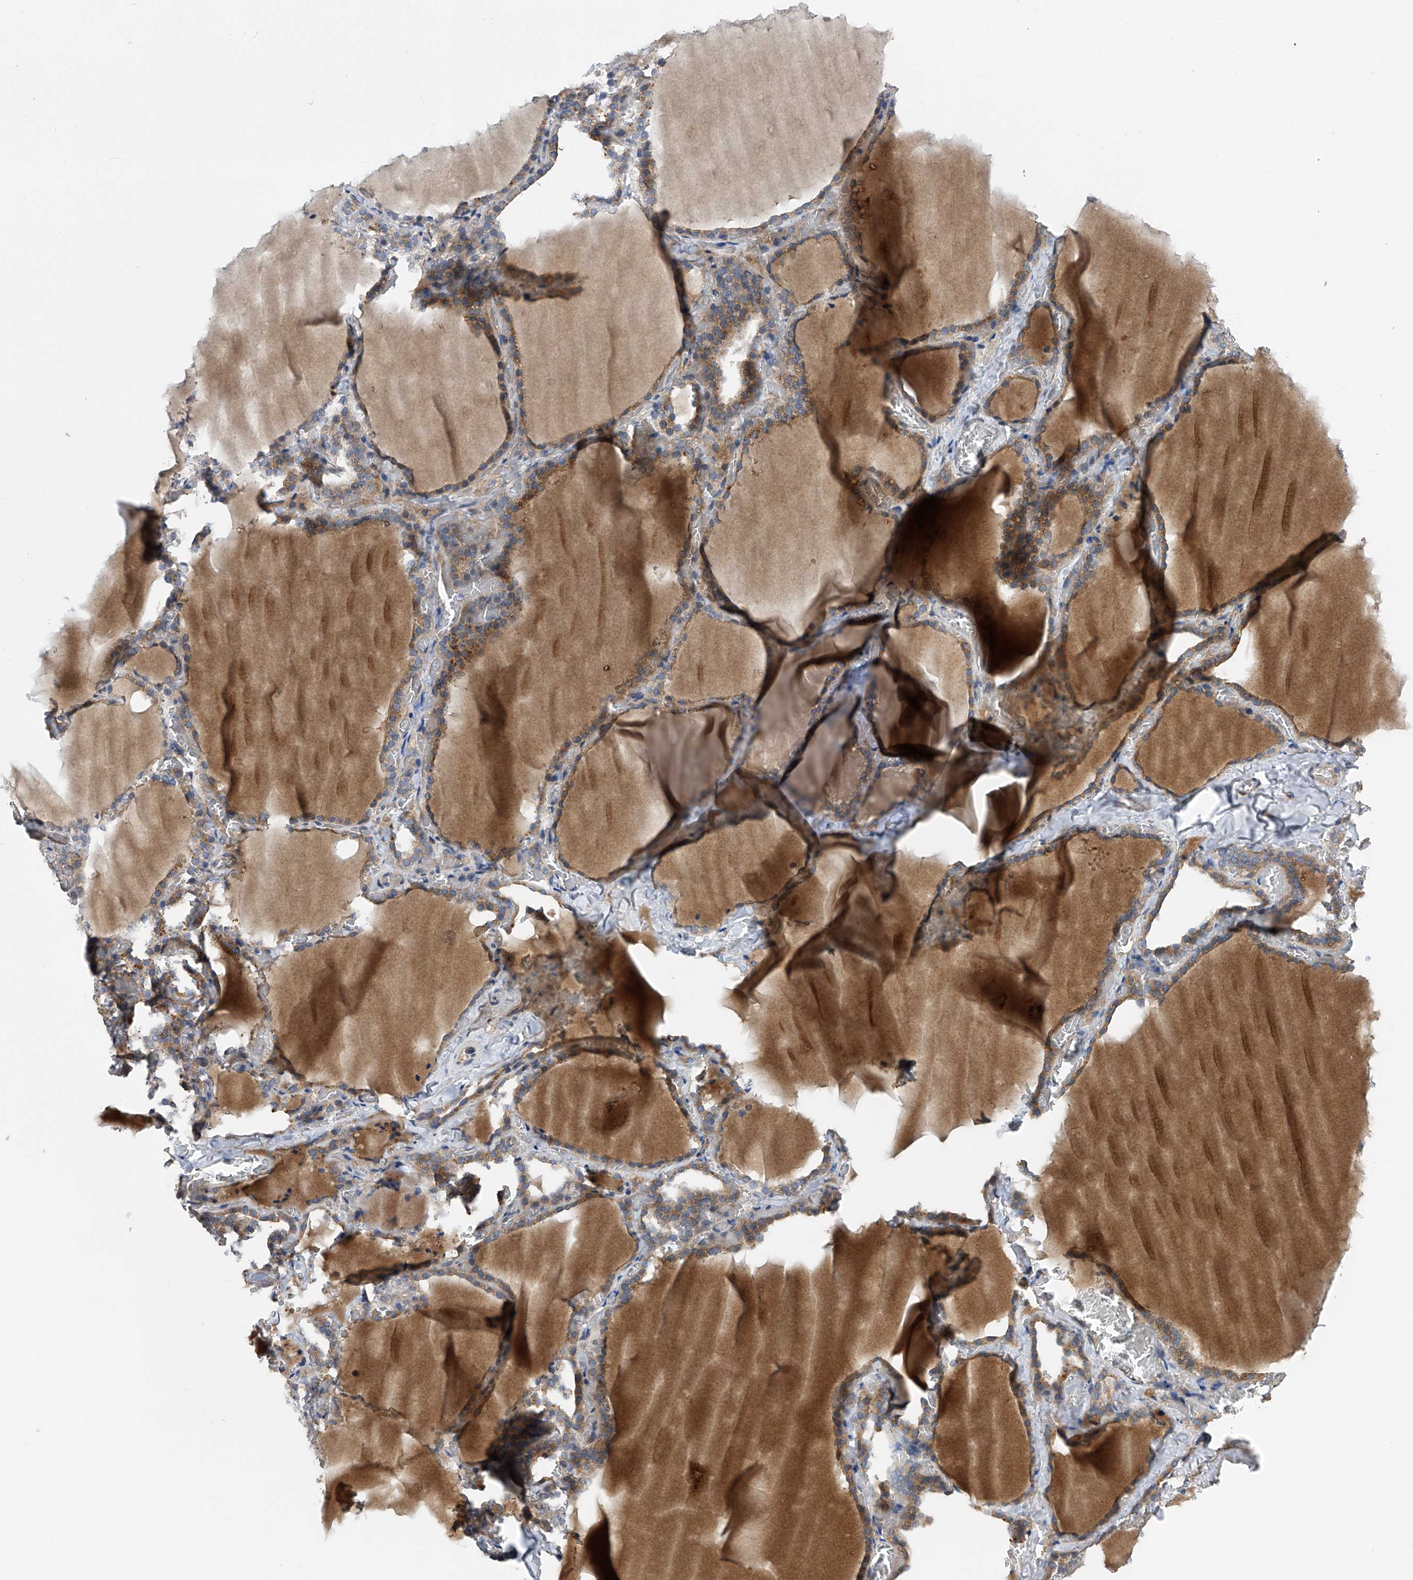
{"staining": {"intensity": "moderate", "quantity": "25%-75%", "location": "cytoplasmic/membranous"}, "tissue": "thyroid gland", "cell_type": "Glandular cells", "image_type": "normal", "snomed": [{"axis": "morphology", "description": "Normal tissue, NOS"}, {"axis": "topography", "description": "Thyroid gland"}], "caption": "Glandular cells display moderate cytoplasmic/membranous expression in approximately 25%-75% of cells in unremarkable thyroid gland.", "gene": "PTK2", "patient": {"sex": "female", "age": 22}}